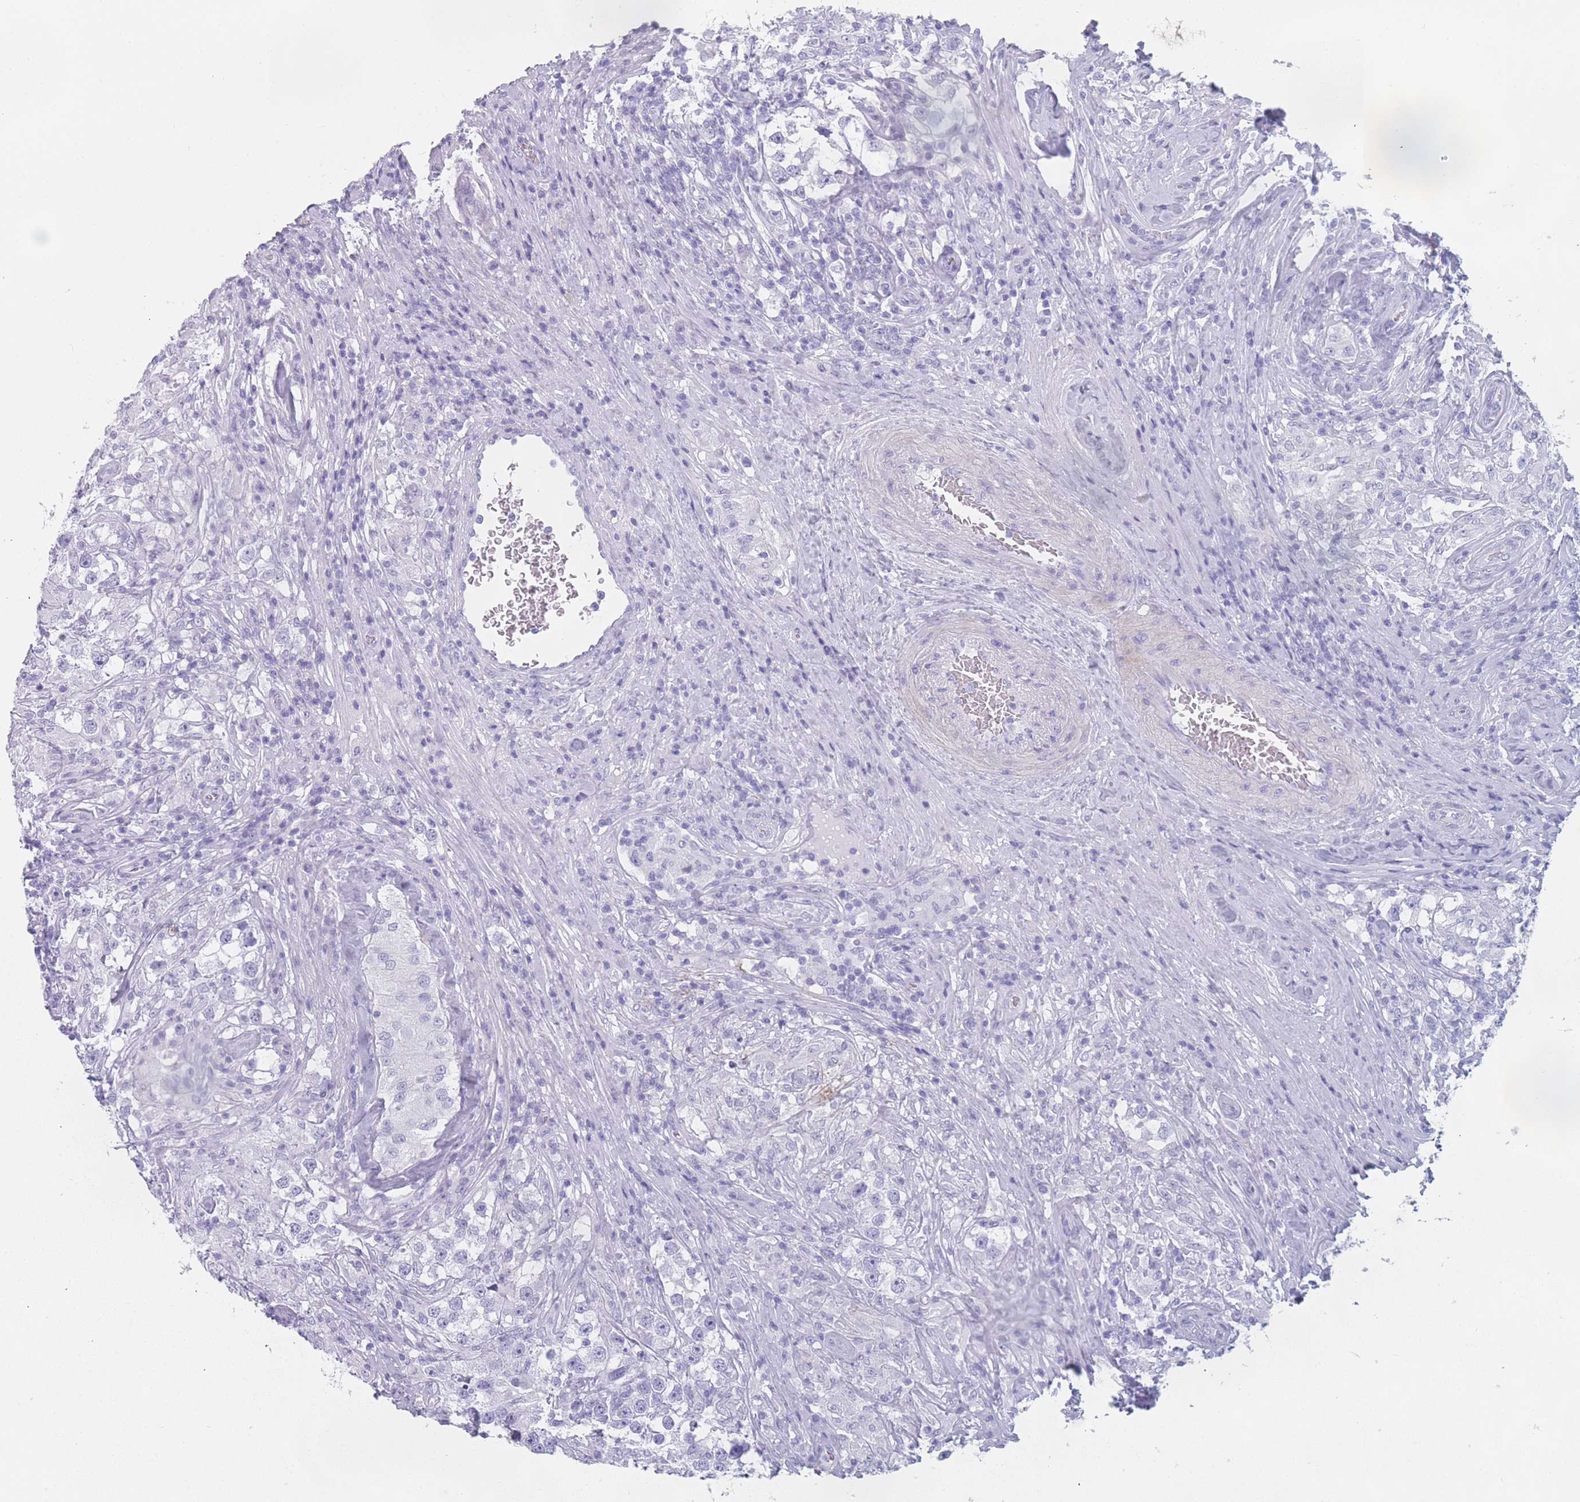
{"staining": {"intensity": "negative", "quantity": "none", "location": "none"}, "tissue": "testis cancer", "cell_type": "Tumor cells", "image_type": "cancer", "snomed": [{"axis": "morphology", "description": "Seminoma, NOS"}, {"axis": "topography", "description": "Testis"}], "caption": "The IHC micrograph has no significant positivity in tumor cells of testis cancer (seminoma) tissue.", "gene": "OR5D16", "patient": {"sex": "male", "age": 46}}